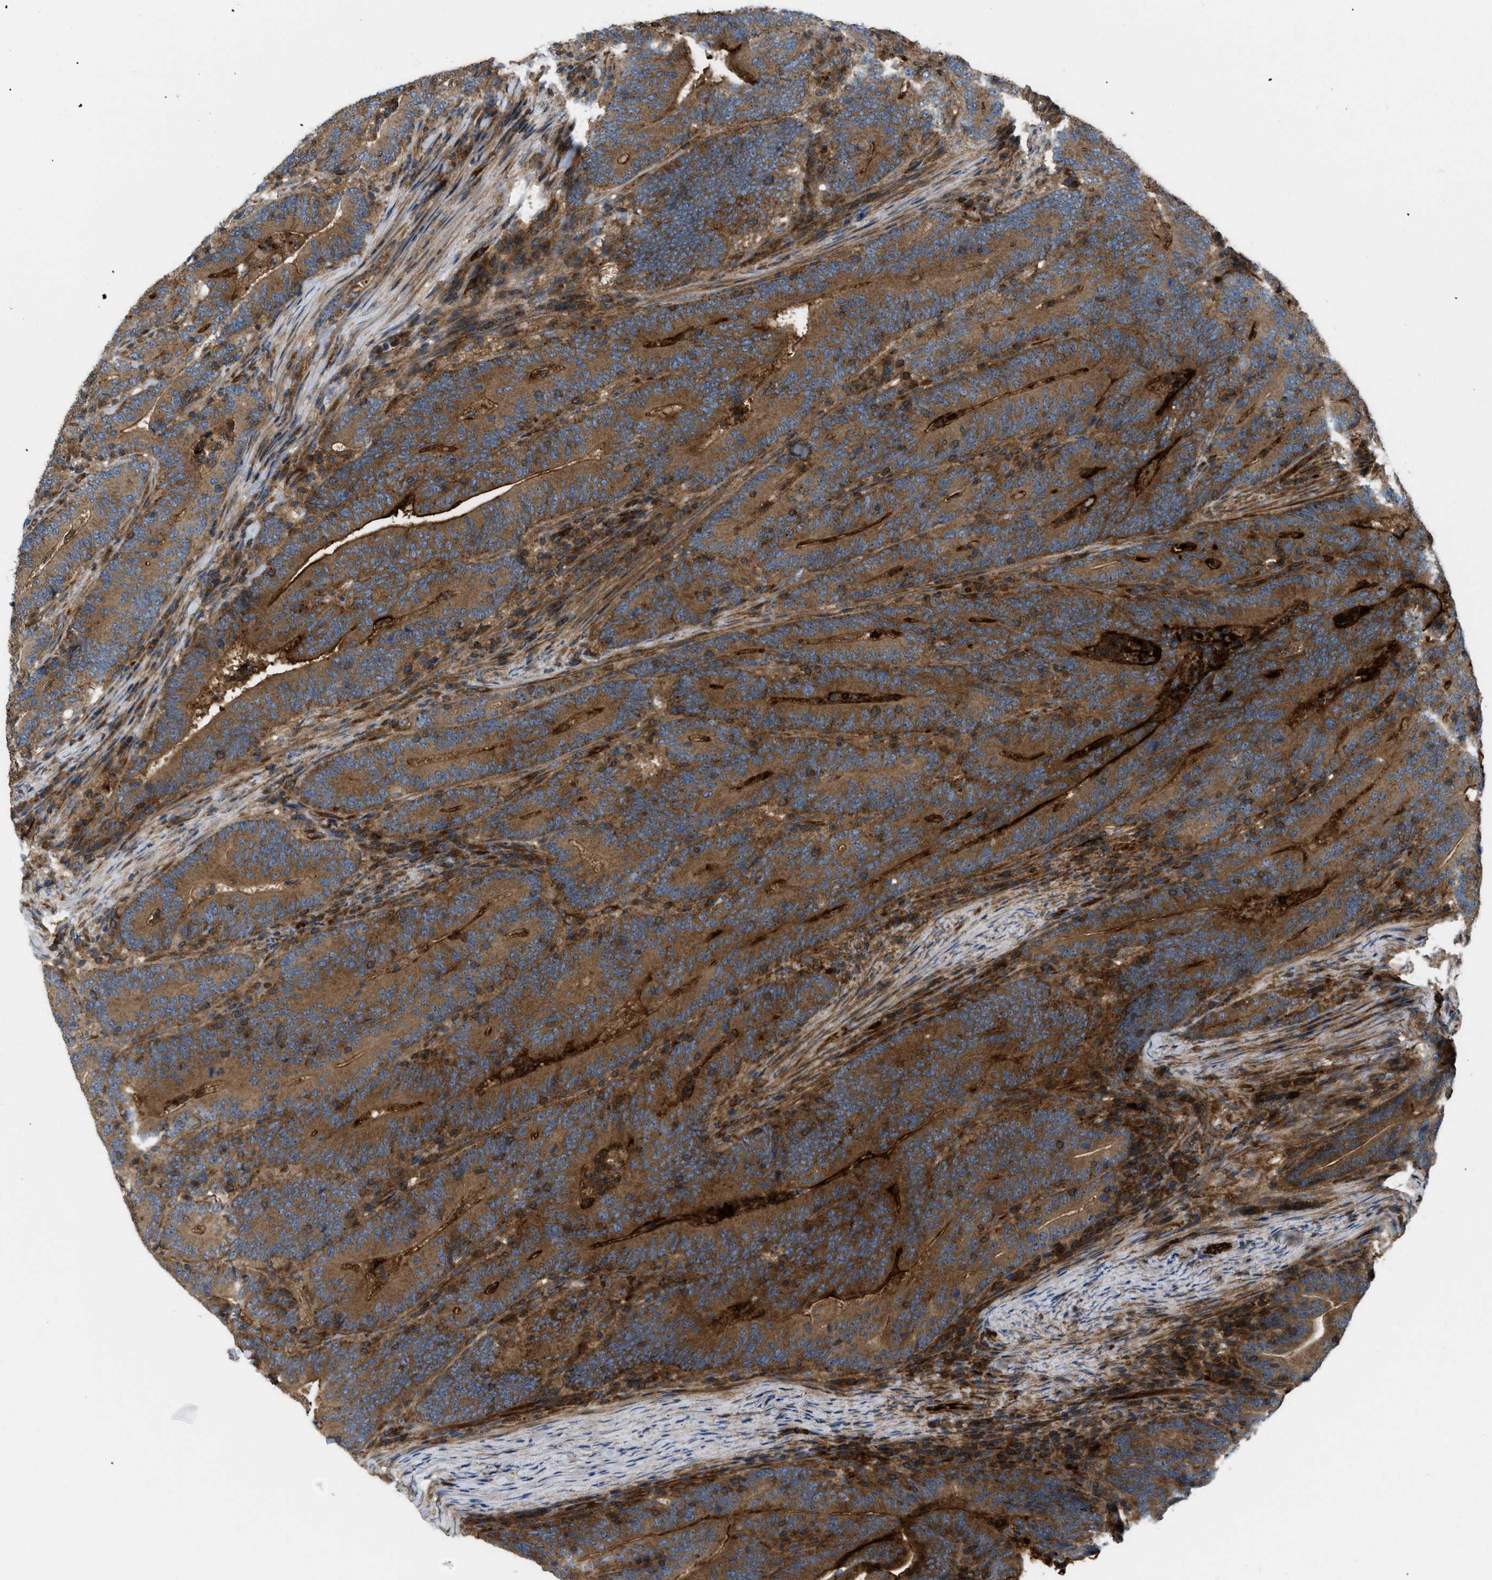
{"staining": {"intensity": "strong", "quantity": ">75%", "location": "cytoplasmic/membranous"}, "tissue": "colorectal cancer", "cell_type": "Tumor cells", "image_type": "cancer", "snomed": [{"axis": "morphology", "description": "Adenocarcinoma, NOS"}, {"axis": "topography", "description": "Colon"}], "caption": "A micrograph of human colorectal cancer (adenocarcinoma) stained for a protein exhibits strong cytoplasmic/membranous brown staining in tumor cells.", "gene": "ATP2A3", "patient": {"sex": "female", "age": 66}}